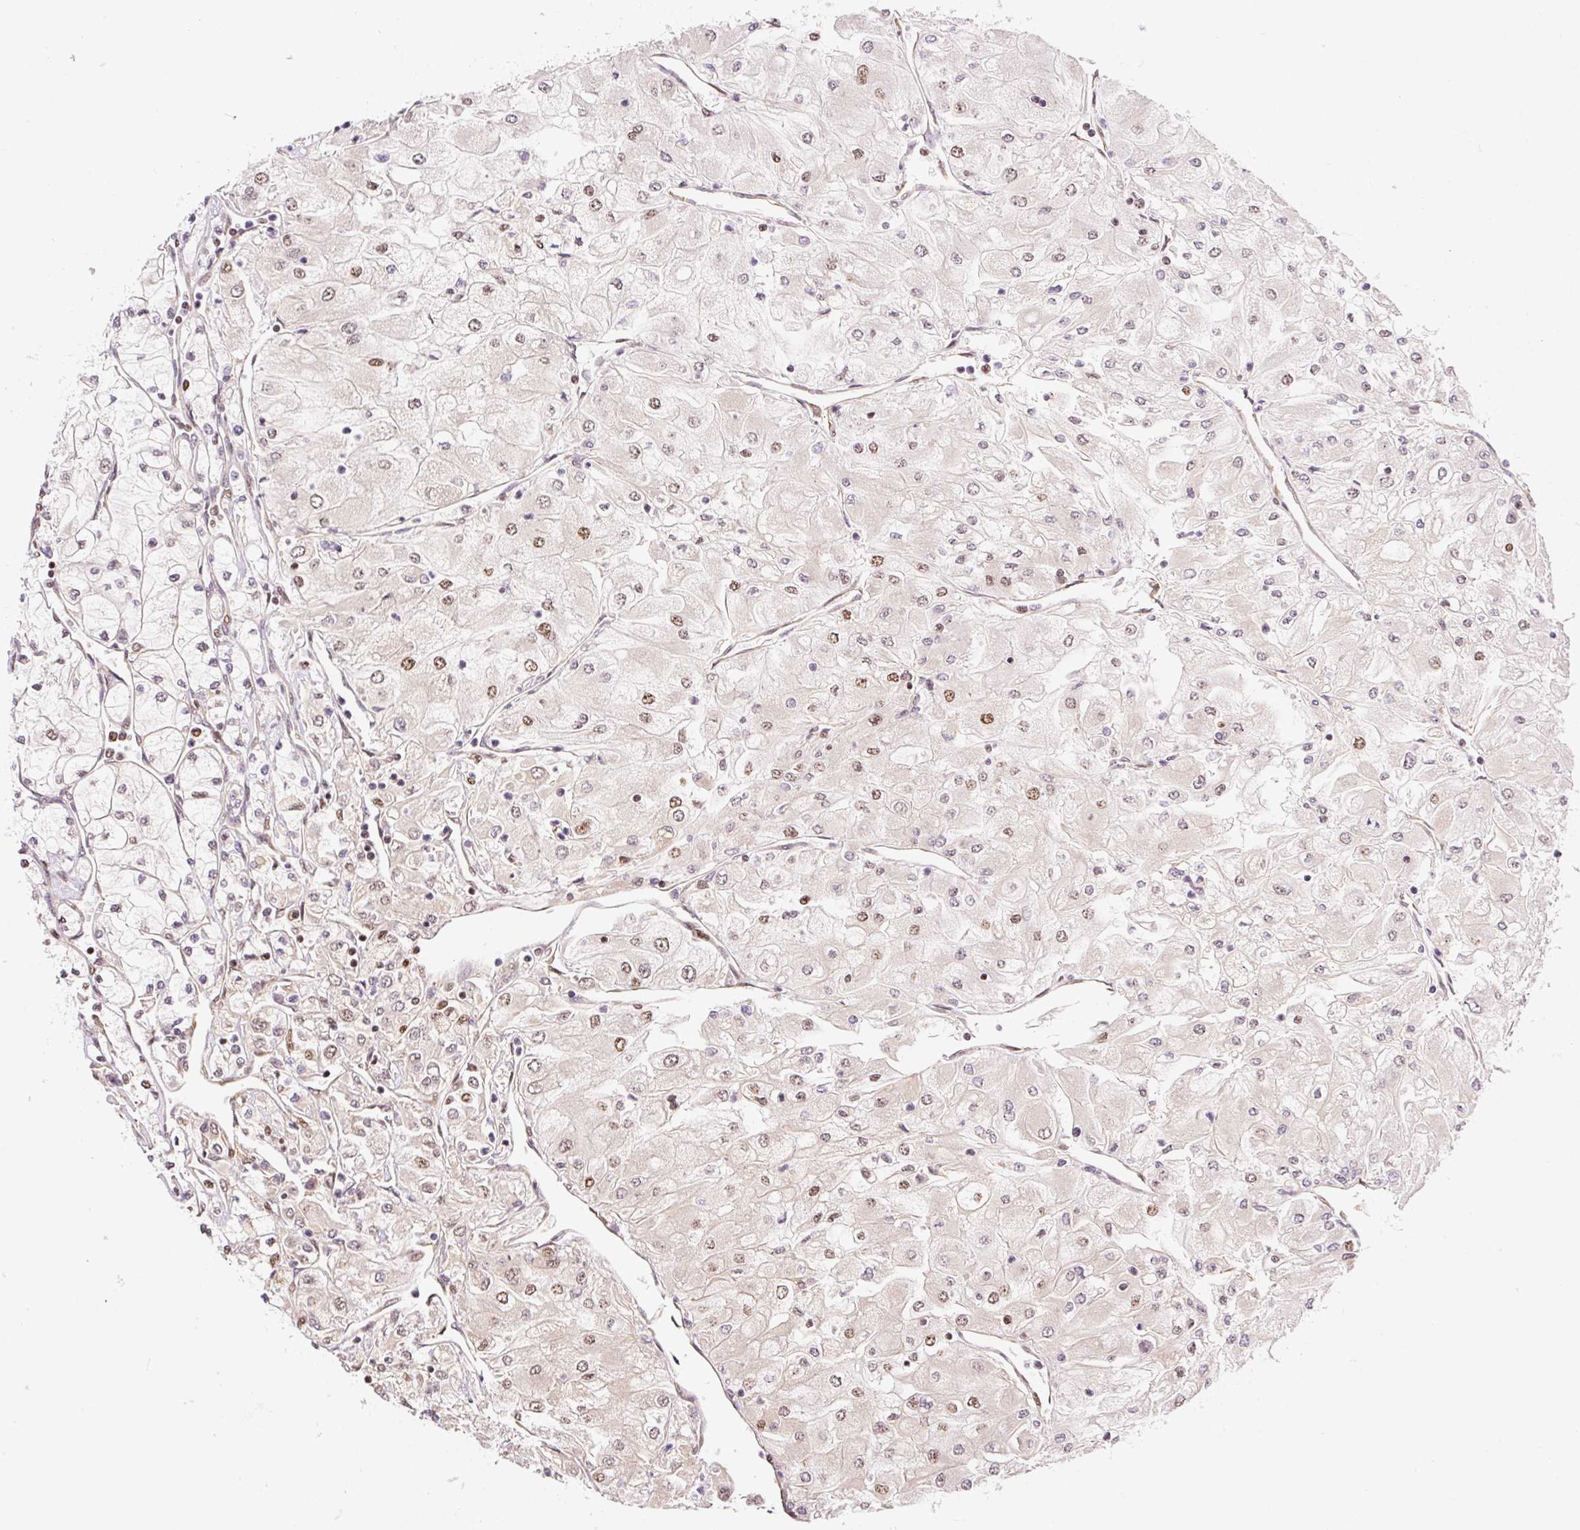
{"staining": {"intensity": "moderate", "quantity": "<25%", "location": "nuclear"}, "tissue": "renal cancer", "cell_type": "Tumor cells", "image_type": "cancer", "snomed": [{"axis": "morphology", "description": "Adenocarcinoma, NOS"}, {"axis": "topography", "description": "Kidney"}], "caption": "Immunohistochemical staining of renal cancer shows moderate nuclear protein expression in approximately <25% of tumor cells.", "gene": "INTS8", "patient": {"sex": "male", "age": 80}}